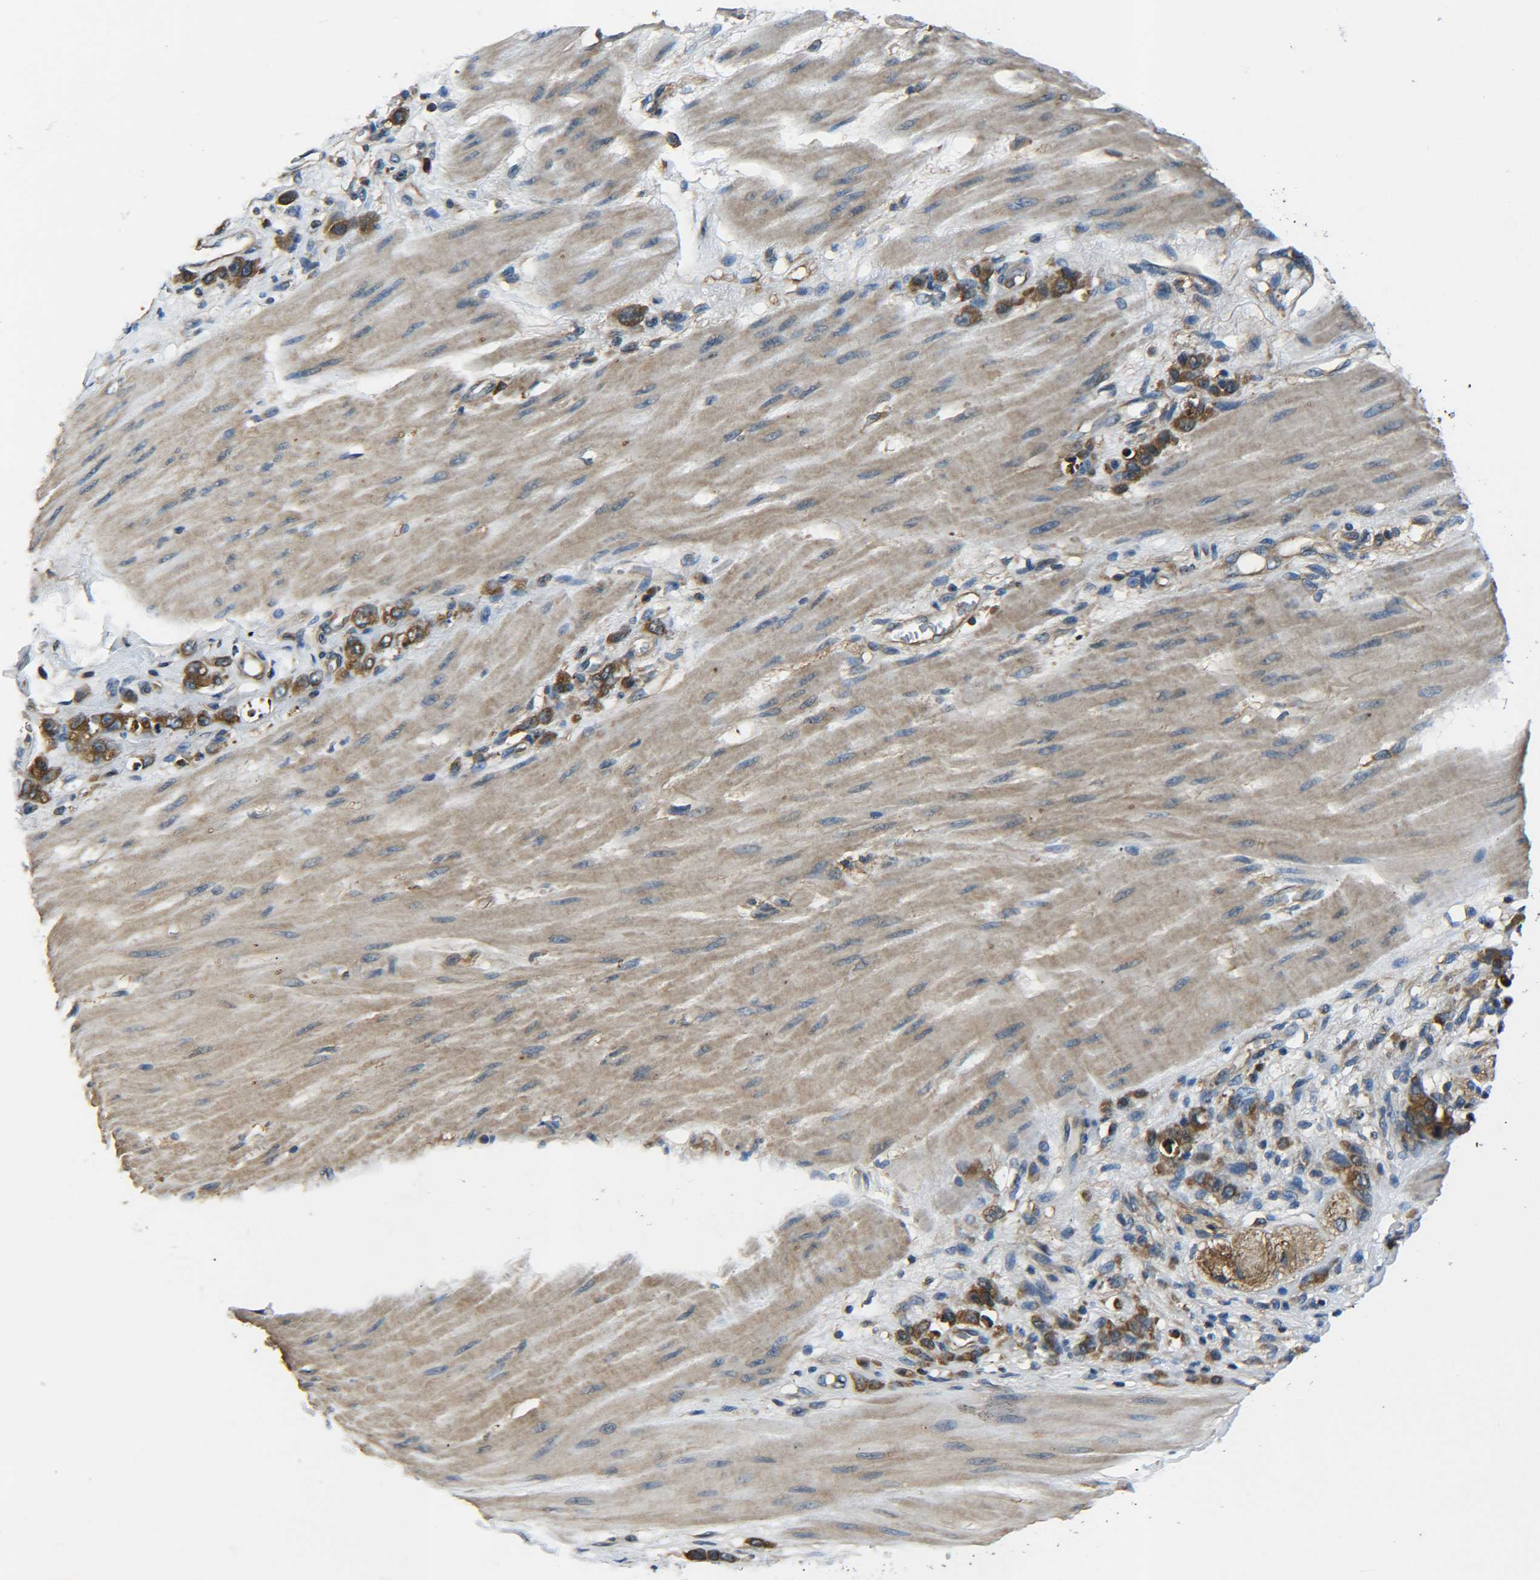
{"staining": {"intensity": "strong", "quantity": ">75%", "location": "cytoplasmic/membranous"}, "tissue": "stomach cancer", "cell_type": "Tumor cells", "image_type": "cancer", "snomed": [{"axis": "morphology", "description": "Adenocarcinoma, NOS"}, {"axis": "topography", "description": "Stomach"}], "caption": "IHC photomicrograph of neoplastic tissue: human adenocarcinoma (stomach) stained using immunohistochemistry demonstrates high levels of strong protein expression localized specifically in the cytoplasmic/membranous of tumor cells, appearing as a cytoplasmic/membranous brown color.", "gene": "PREB", "patient": {"sex": "male", "age": 82}}